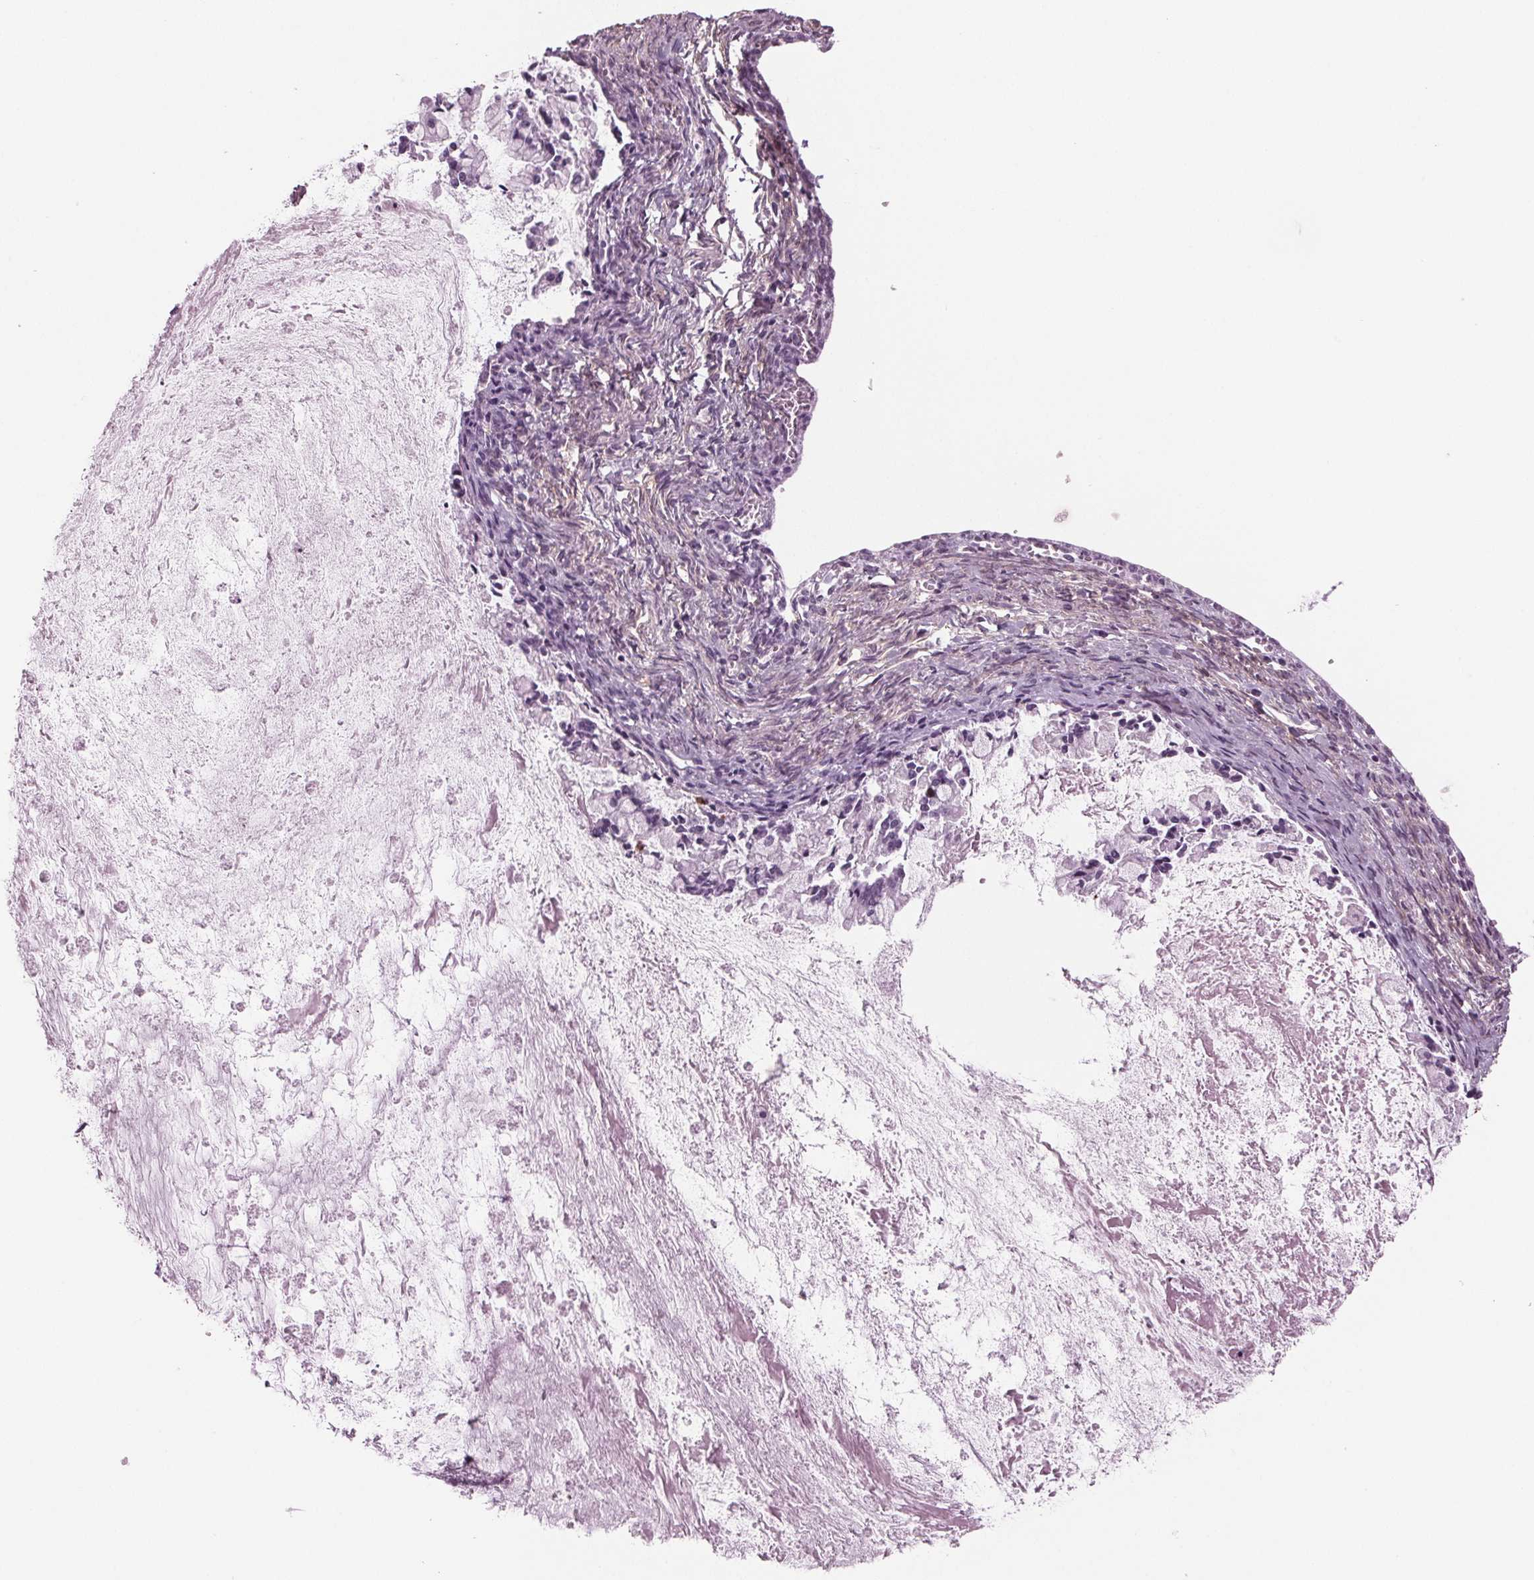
{"staining": {"intensity": "negative", "quantity": "none", "location": "none"}, "tissue": "ovarian cancer", "cell_type": "Tumor cells", "image_type": "cancer", "snomed": [{"axis": "morphology", "description": "Cystadenocarcinoma, mucinous, NOS"}, {"axis": "topography", "description": "Ovary"}], "caption": "Immunohistochemistry (IHC) of ovarian cancer (mucinous cystadenocarcinoma) demonstrates no staining in tumor cells.", "gene": "BHLHE22", "patient": {"sex": "female", "age": 67}}